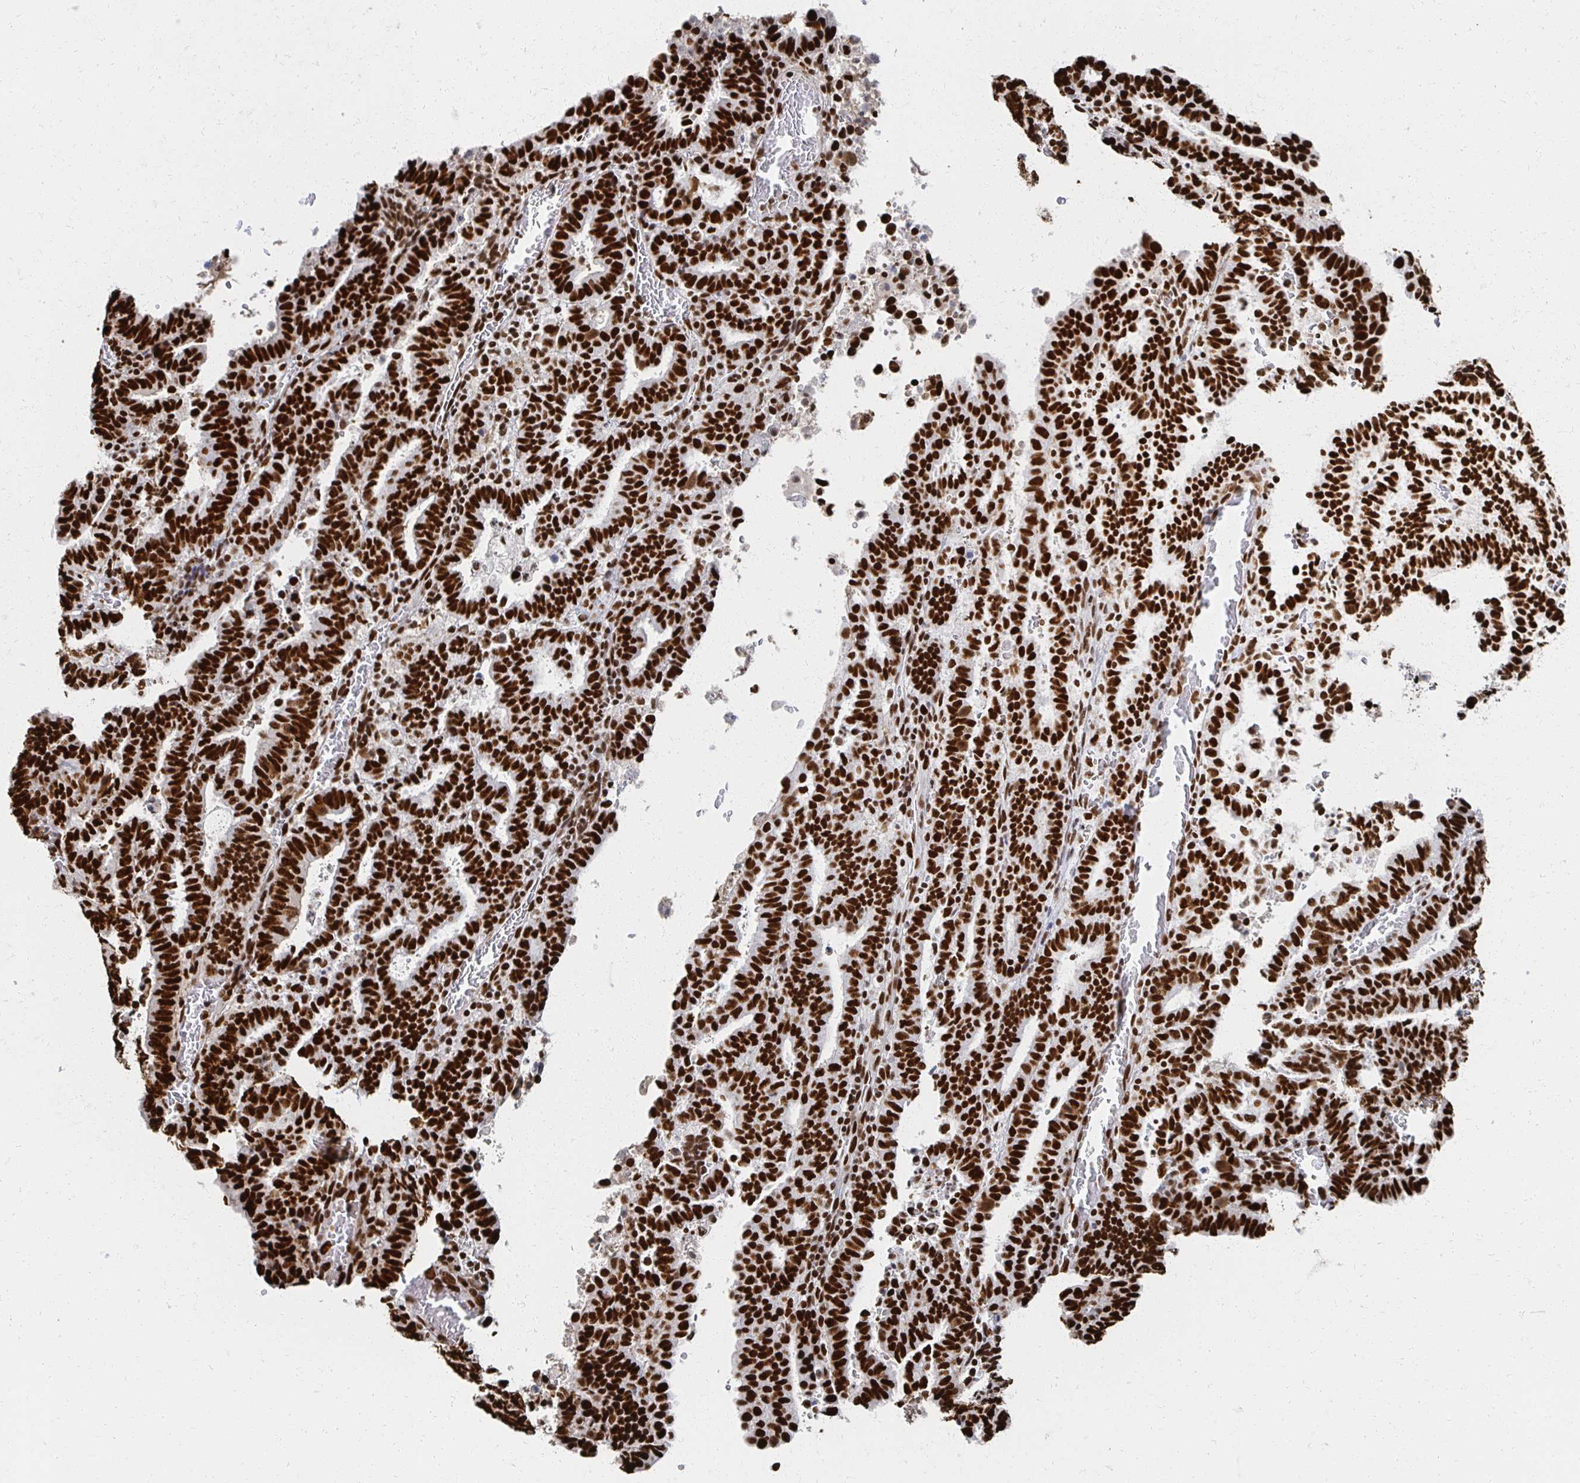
{"staining": {"intensity": "strong", "quantity": ">75%", "location": "nuclear"}, "tissue": "endometrial cancer", "cell_type": "Tumor cells", "image_type": "cancer", "snomed": [{"axis": "morphology", "description": "Adenocarcinoma, NOS"}, {"axis": "topography", "description": "Uterus"}], "caption": "Protein staining of endometrial adenocarcinoma tissue demonstrates strong nuclear staining in approximately >75% of tumor cells.", "gene": "RBBP7", "patient": {"sex": "female", "age": 83}}